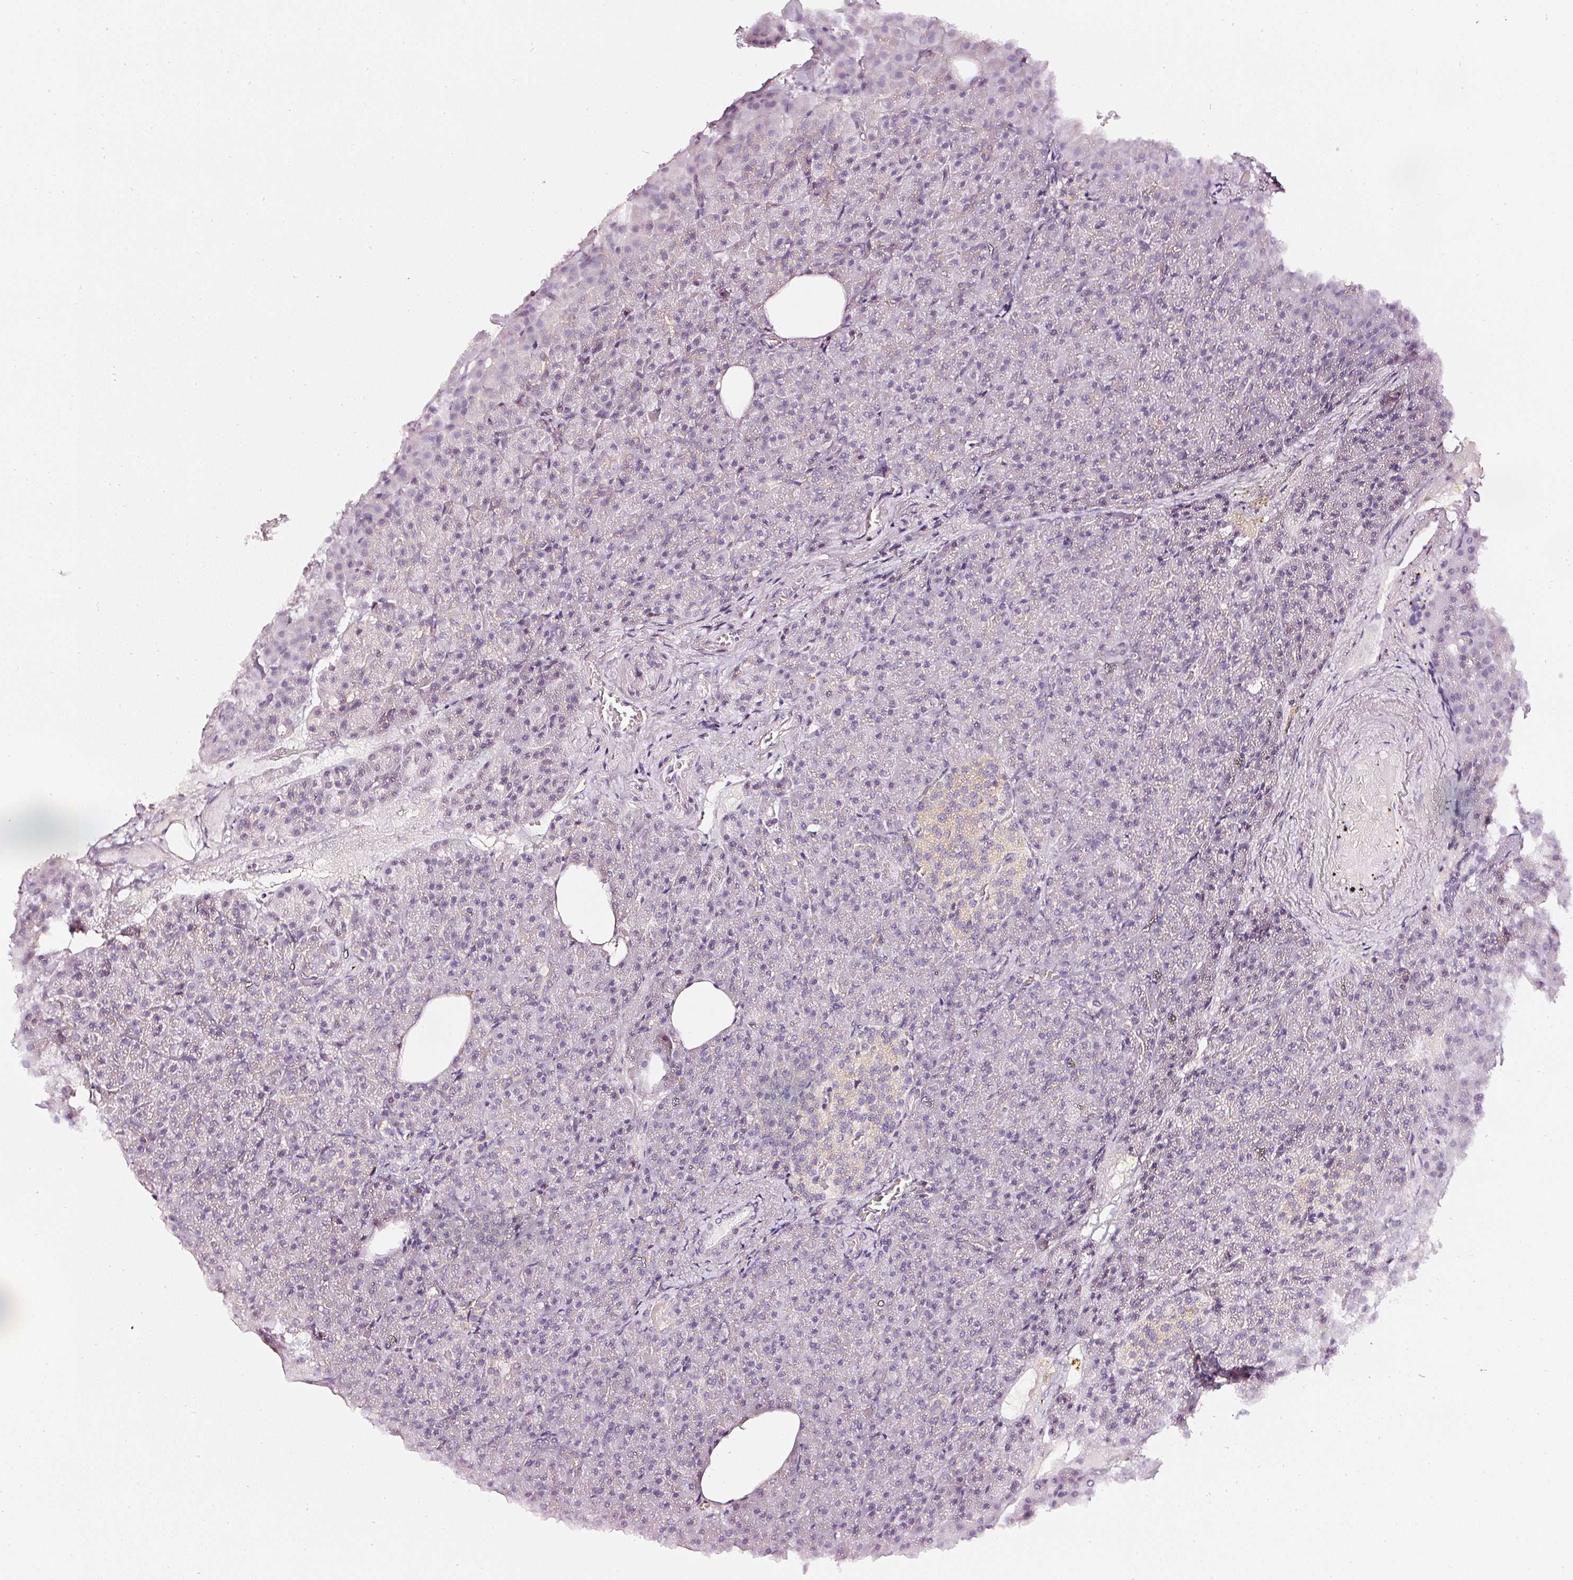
{"staining": {"intensity": "negative", "quantity": "none", "location": "none"}, "tissue": "pancreas", "cell_type": "Exocrine glandular cells", "image_type": "normal", "snomed": [{"axis": "morphology", "description": "Normal tissue, NOS"}, {"axis": "topography", "description": "Pancreas"}], "caption": "Immunohistochemical staining of unremarkable pancreas displays no significant positivity in exocrine glandular cells. (DAB (3,3'-diaminobenzidine) immunohistochemistry, high magnification).", "gene": "CNP", "patient": {"sex": "female", "age": 74}}